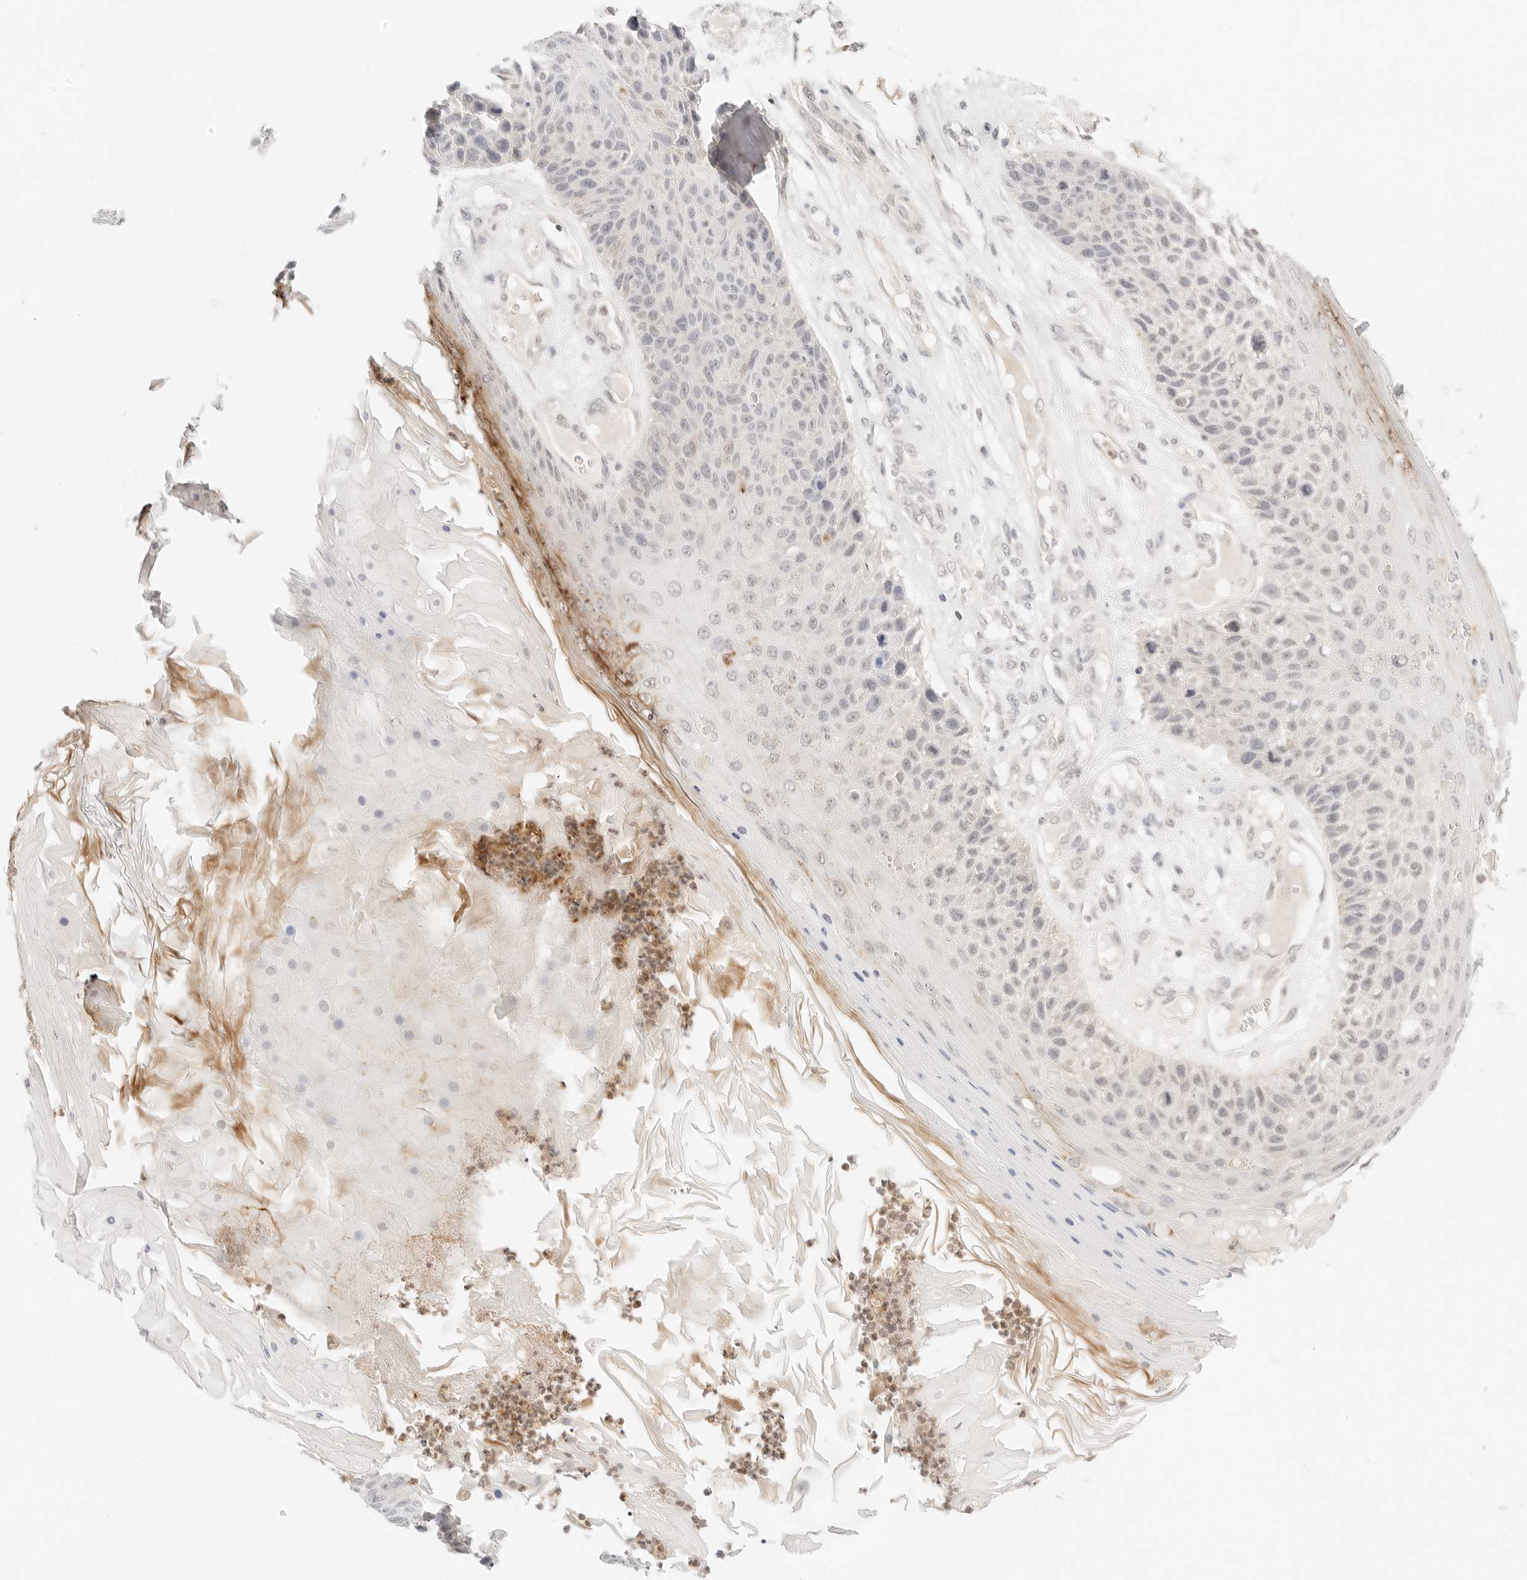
{"staining": {"intensity": "negative", "quantity": "none", "location": "none"}, "tissue": "skin cancer", "cell_type": "Tumor cells", "image_type": "cancer", "snomed": [{"axis": "morphology", "description": "Squamous cell carcinoma, NOS"}, {"axis": "topography", "description": "Skin"}], "caption": "Skin cancer (squamous cell carcinoma) was stained to show a protein in brown. There is no significant expression in tumor cells.", "gene": "GNAS", "patient": {"sex": "female", "age": 88}}